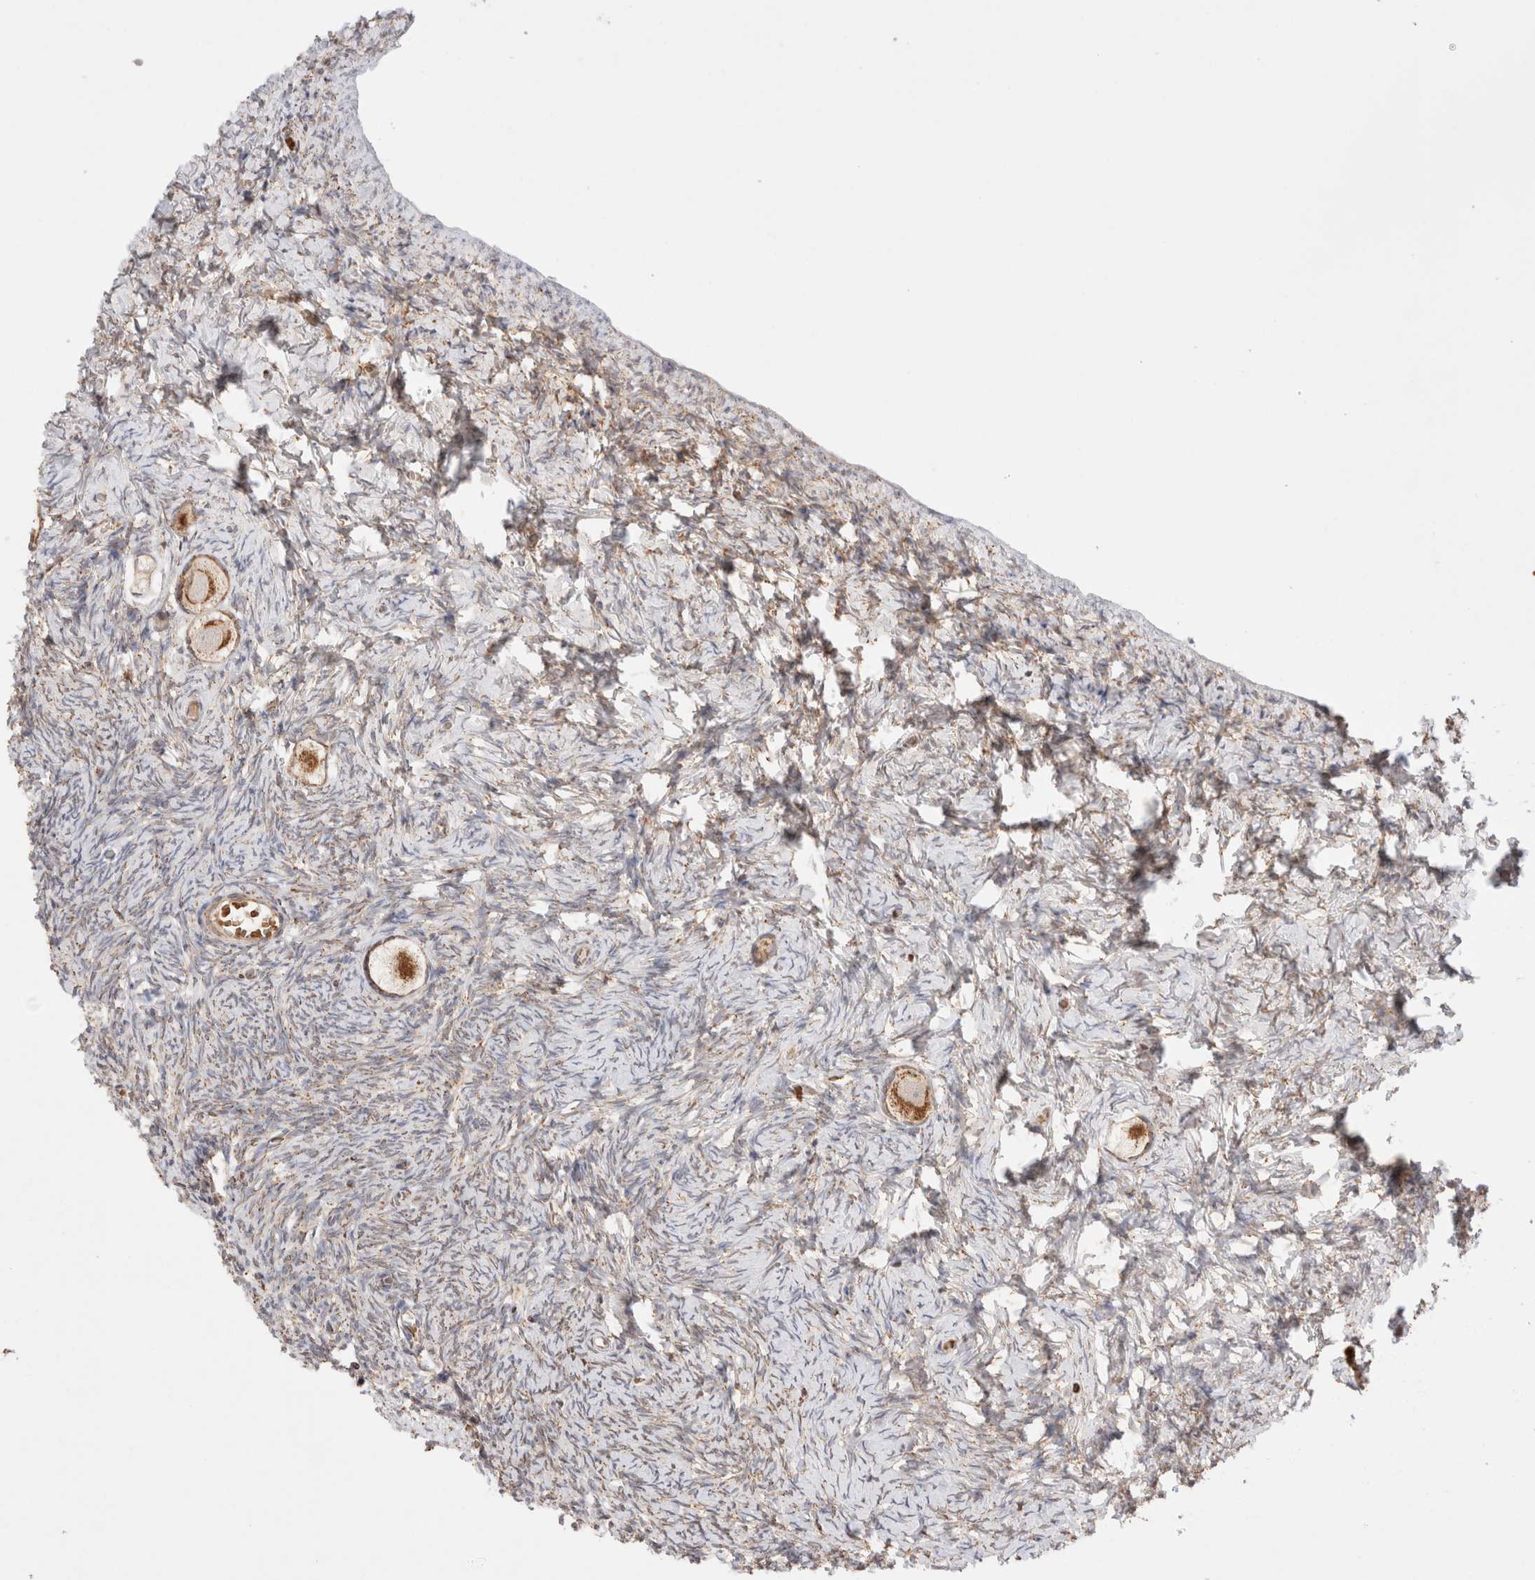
{"staining": {"intensity": "moderate", "quantity": ">75%", "location": "cytoplasmic/membranous"}, "tissue": "ovary", "cell_type": "Follicle cells", "image_type": "normal", "snomed": [{"axis": "morphology", "description": "Normal tissue, NOS"}, {"axis": "topography", "description": "Ovary"}], "caption": "Brown immunohistochemical staining in benign human ovary exhibits moderate cytoplasmic/membranous expression in approximately >75% of follicle cells. (DAB IHC, brown staining for protein, blue staining for nuclei).", "gene": "TMPPE", "patient": {"sex": "female", "age": 27}}